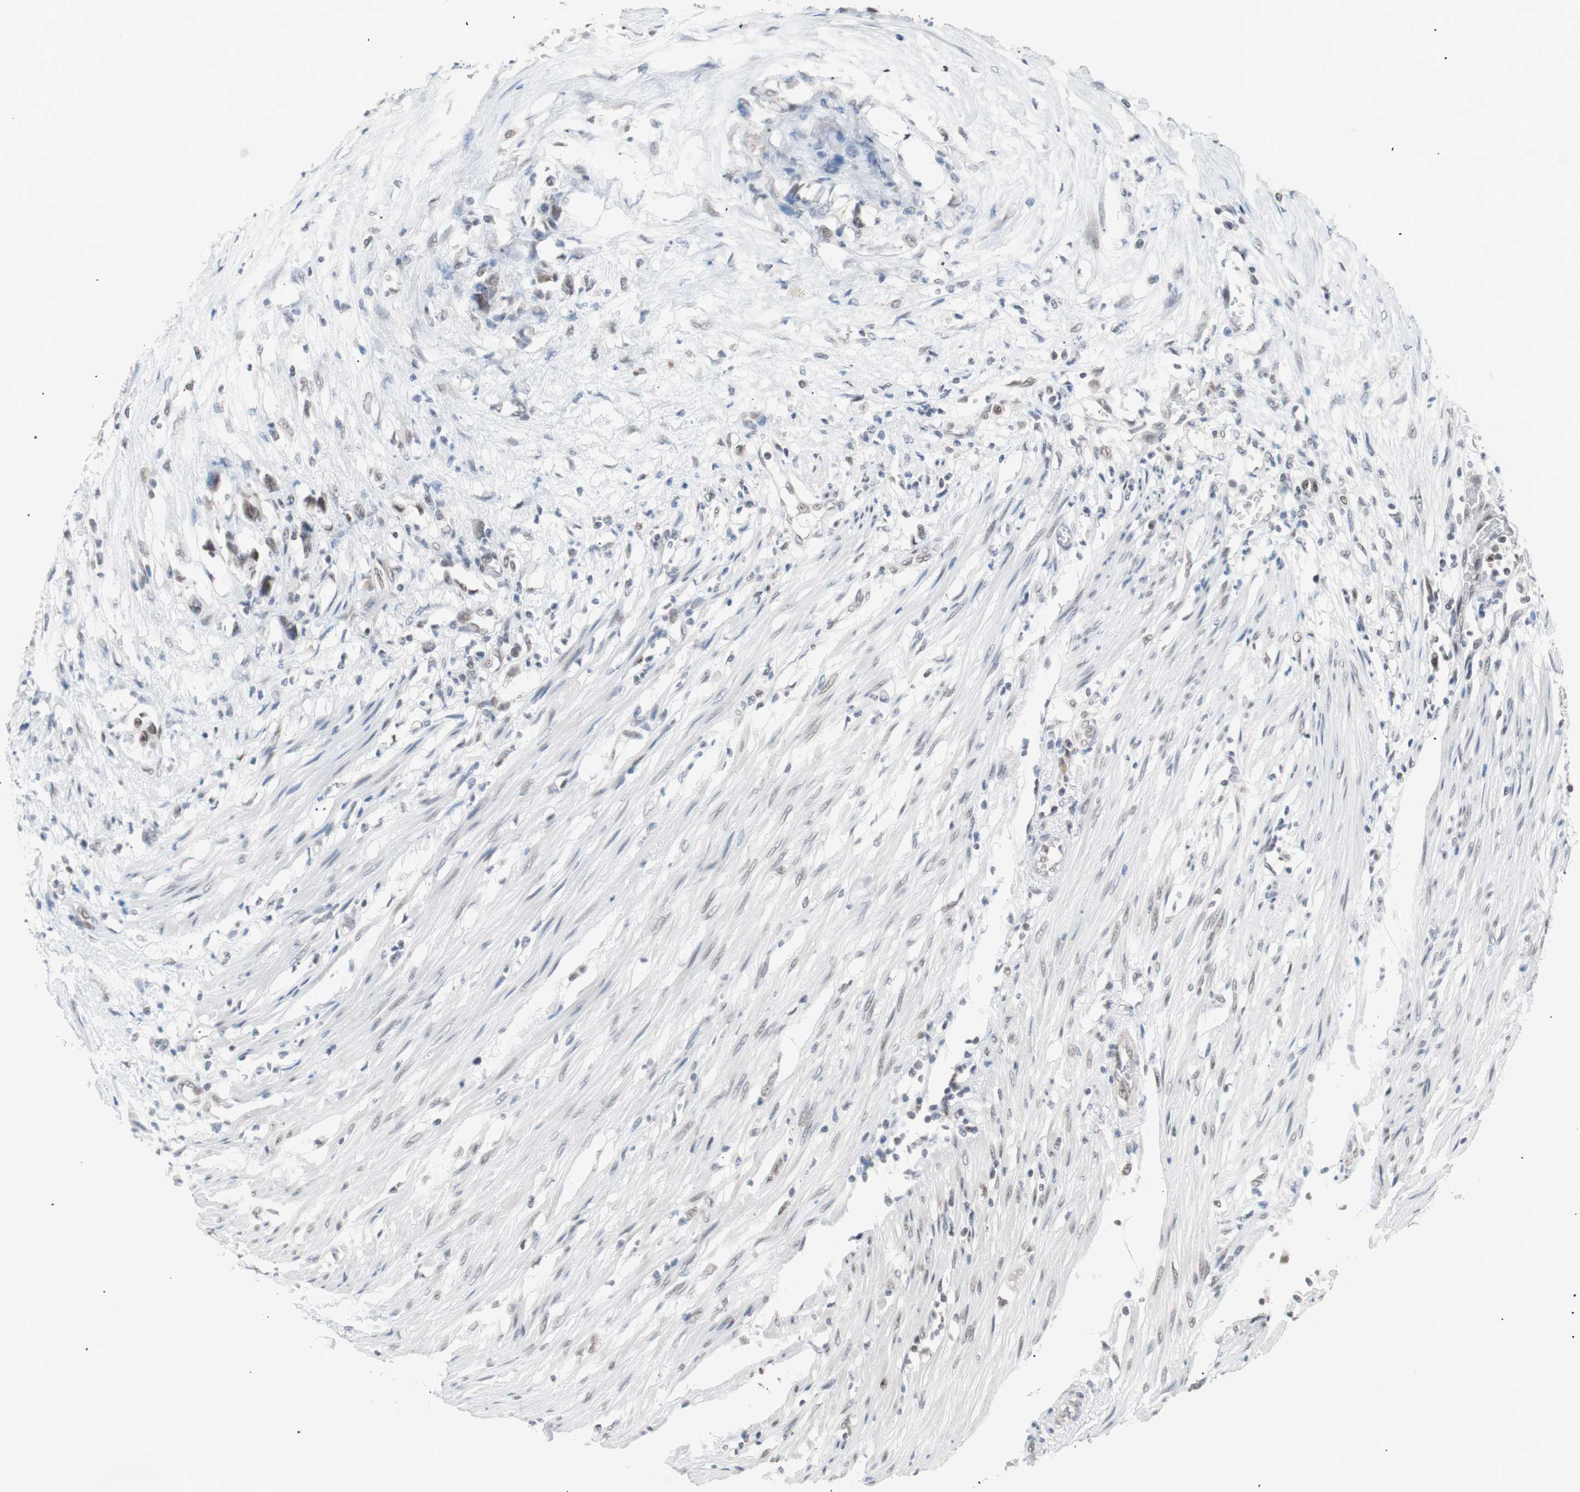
{"staining": {"intensity": "moderate", "quantity": "25%-75%", "location": "nuclear"}, "tissue": "colorectal cancer", "cell_type": "Tumor cells", "image_type": "cancer", "snomed": [{"axis": "morphology", "description": "Adenocarcinoma, NOS"}, {"axis": "topography", "description": "Colon"}], "caption": "DAB (3,3'-diaminobenzidine) immunohistochemical staining of colorectal adenocarcinoma exhibits moderate nuclear protein expression in about 25%-75% of tumor cells. (Brightfield microscopy of DAB IHC at high magnification).", "gene": "LIG3", "patient": {"sex": "female", "age": 86}}